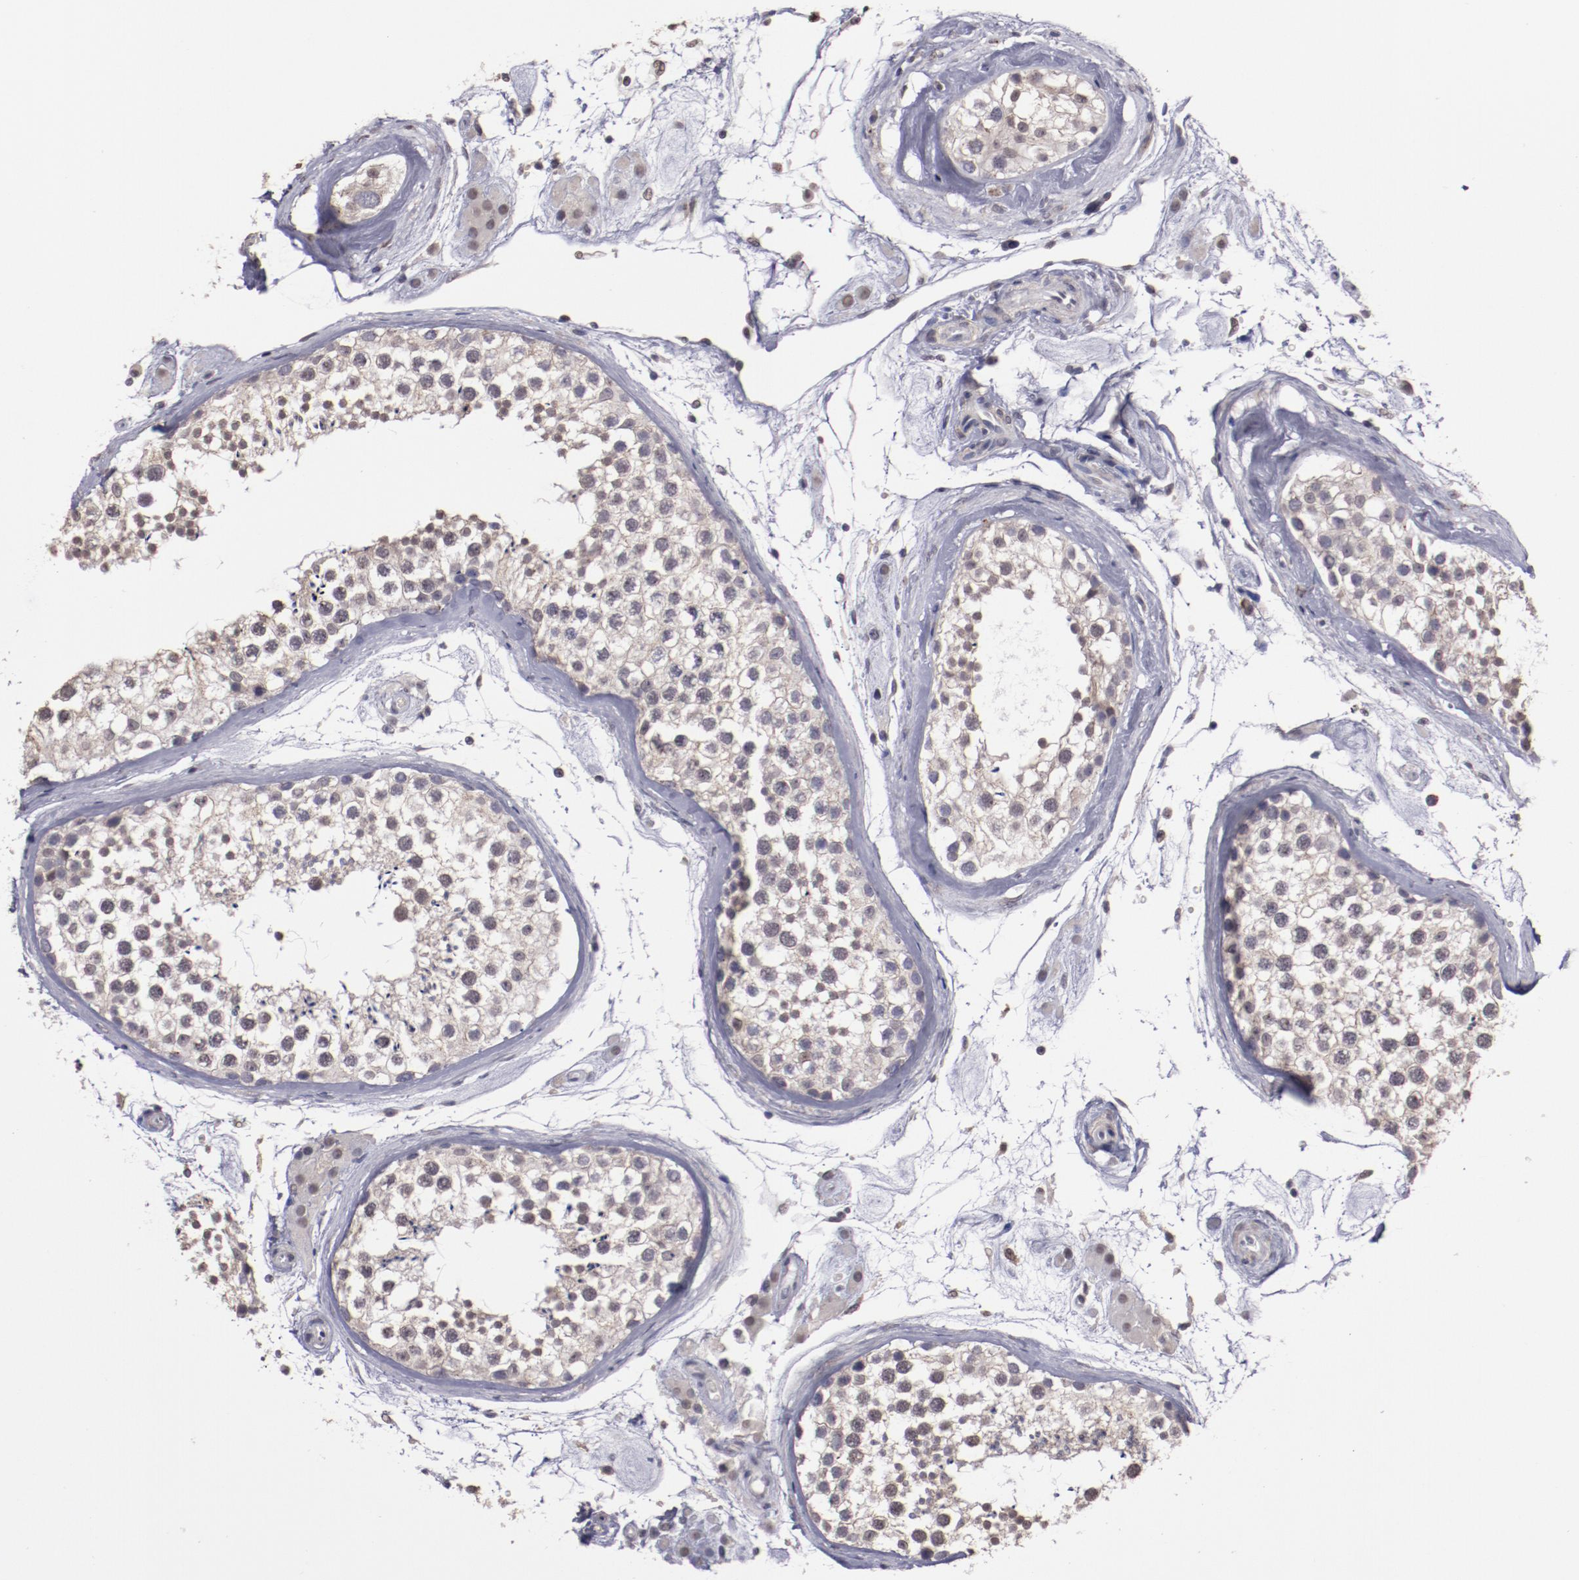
{"staining": {"intensity": "weak", "quantity": "25%-75%", "location": "cytoplasmic/membranous,nuclear"}, "tissue": "testis", "cell_type": "Cells in seminiferous ducts", "image_type": "normal", "snomed": [{"axis": "morphology", "description": "Normal tissue, NOS"}, {"axis": "topography", "description": "Testis"}], "caption": "Protein expression analysis of unremarkable testis shows weak cytoplasmic/membranous,nuclear staining in approximately 25%-75% of cells in seminiferous ducts. Nuclei are stained in blue.", "gene": "NRXN3", "patient": {"sex": "male", "age": 46}}